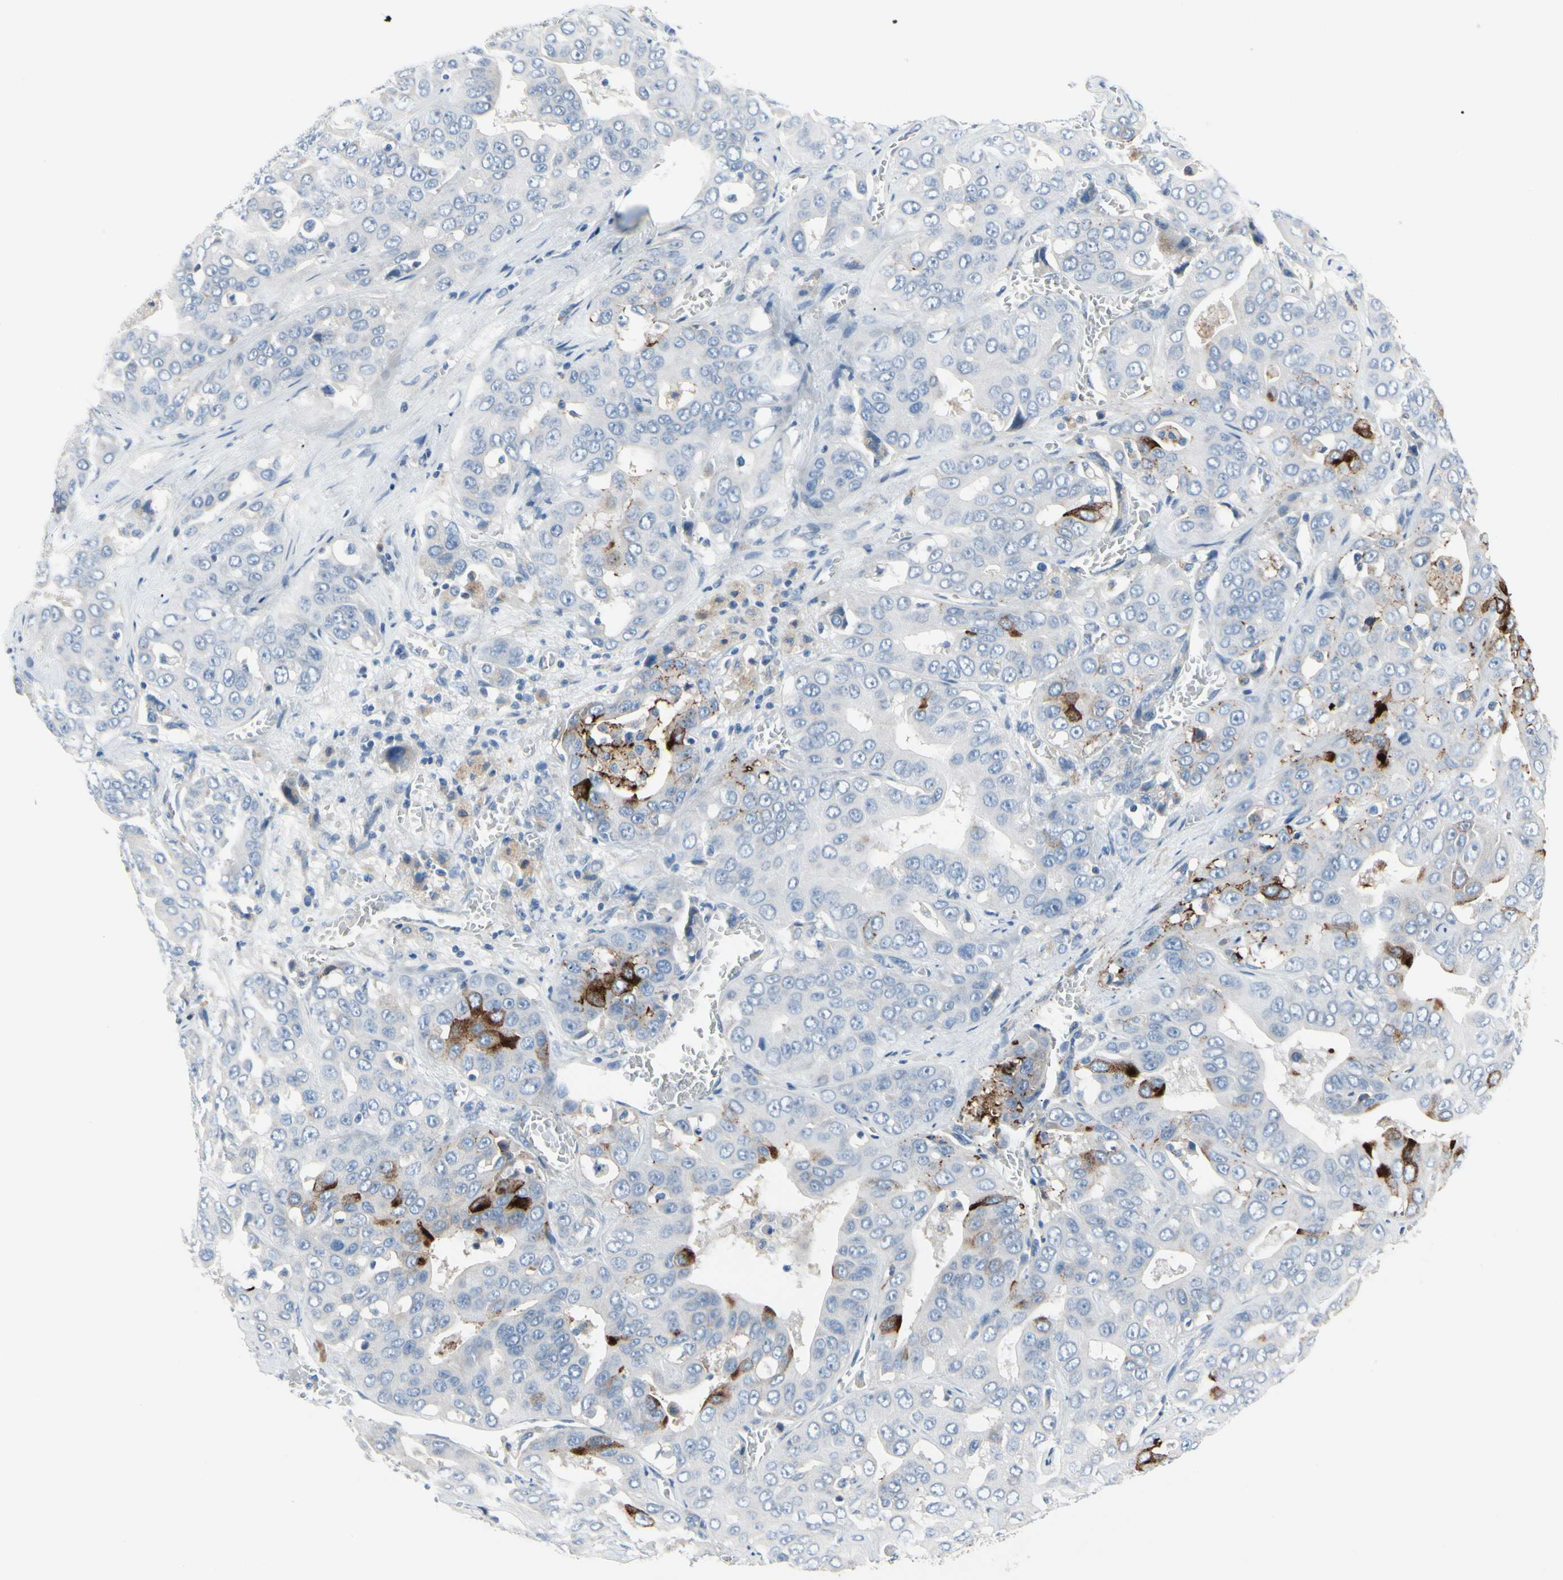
{"staining": {"intensity": "strong", "quantity": "<25%", "location": "cytoplasmic/membranous"}, "tissue": "liver cancer", "cell_type": "Tumor cells", "image_type": "cancer", "snomed": [{"axis": "morphology", "description": "Cholangiocarcinoma"}, {"axis": "topography", "description": "Liver"}], "caption": "Liver cancer tissue displays strong cytoplasmic/membranous expression in approximately <25% of tumor cells, visualized by immunohistochemistry.", "gene": "MUC5B", "patient": {"sex": "female", "age": 52}}